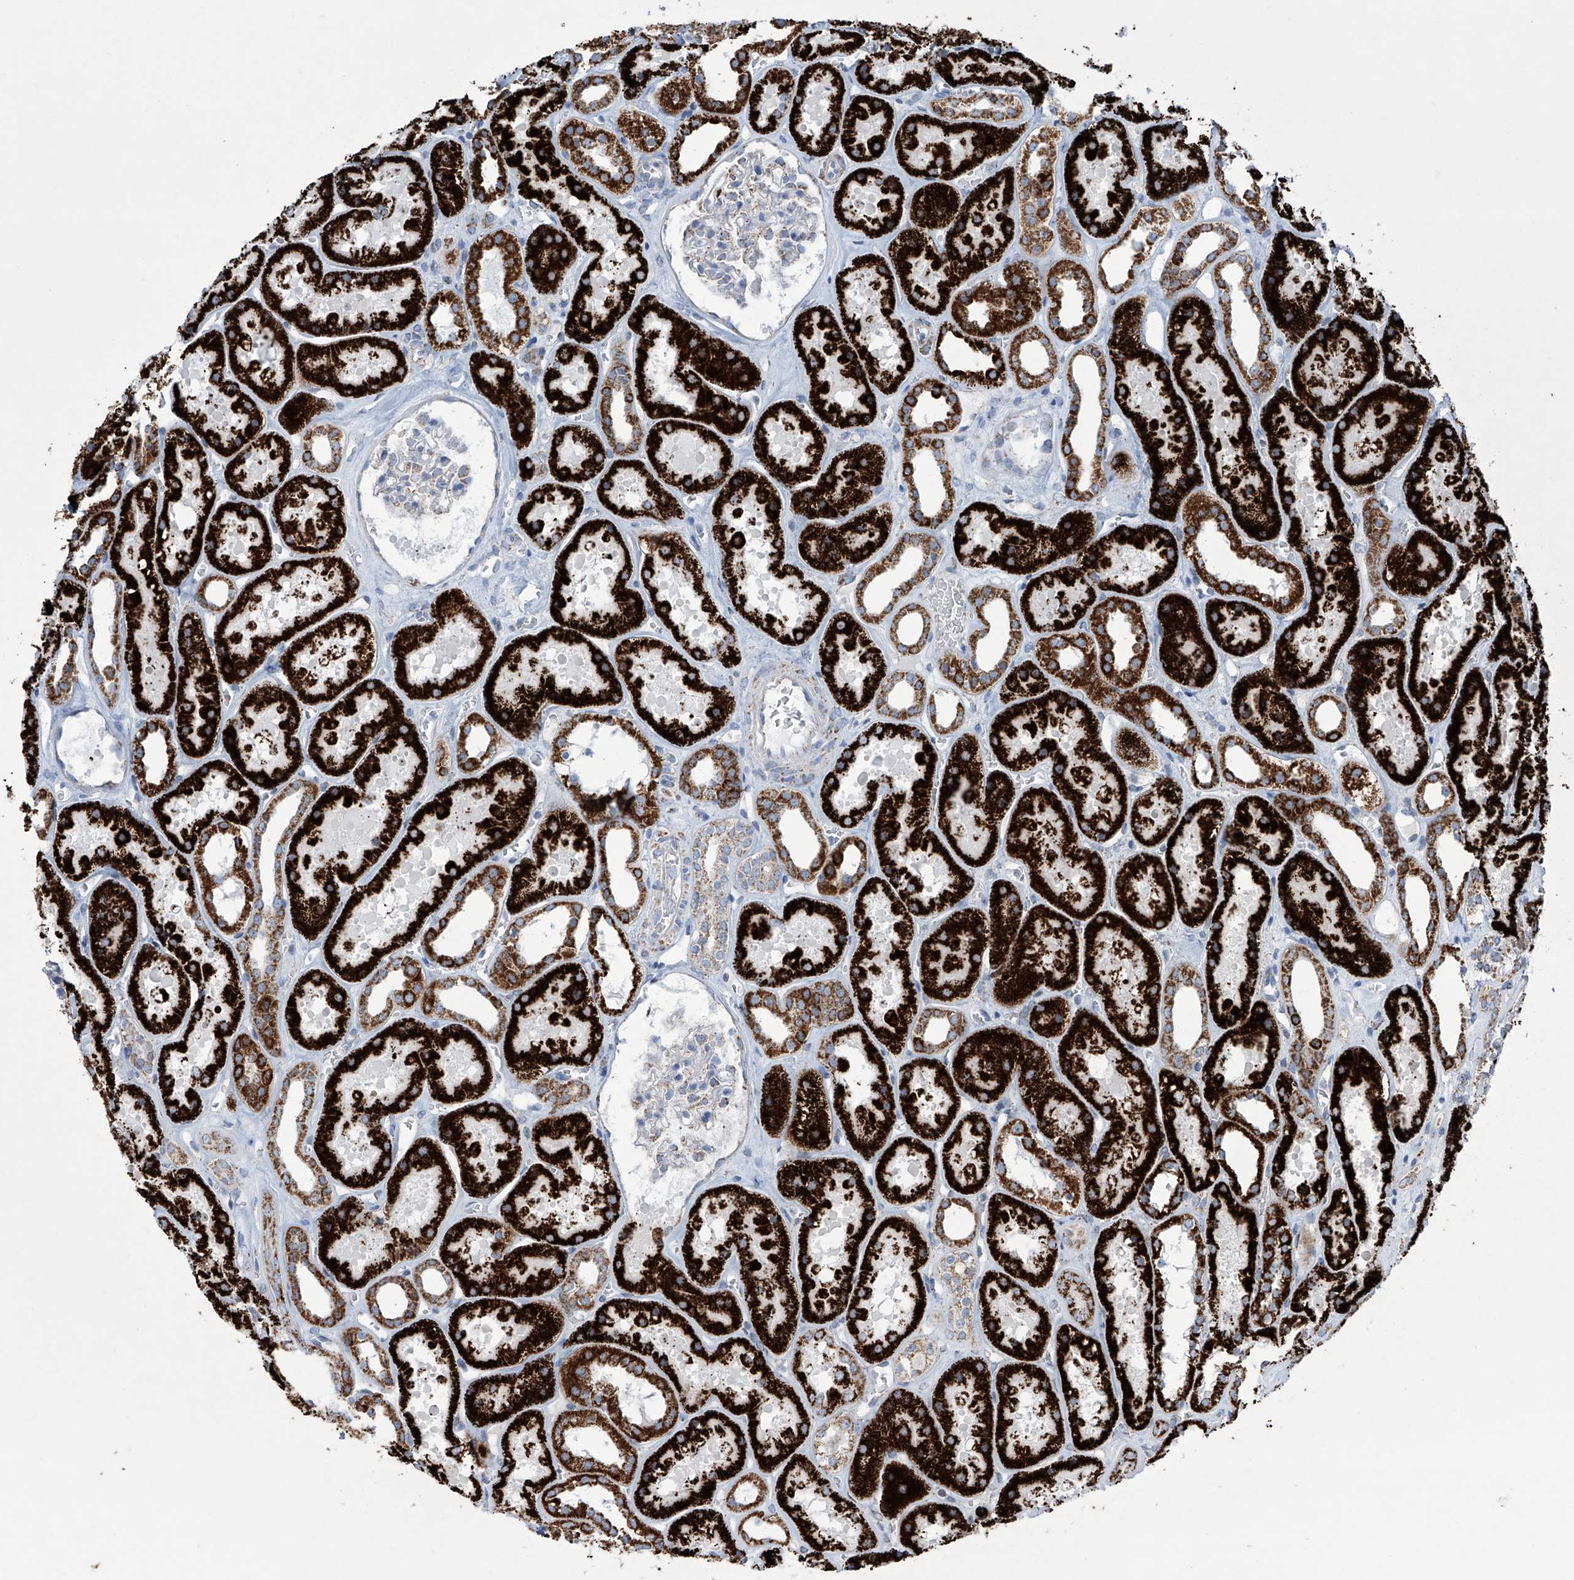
{"staining": {"intensity": "negative", "quantity": "none", "location": "none"}, "tissue": "kidney", "cell_type": "Cells in glomeruli", "image_type": "normal", "snomed": [{"axis": "morphology", "description": "Normal tissue, NOS"}, {"axis": "topography", "description": "Kidney"}], "caption": "The micrograph exhibits no staining of cells in glomeruli in benign kidney. Brightfield microscopy of IHC stained with DAB (brown) and hematoxylin (blue), captured at high magnification.", "gene": "ALDH6A1", "patient": {"sex": "female", "age": 41}}